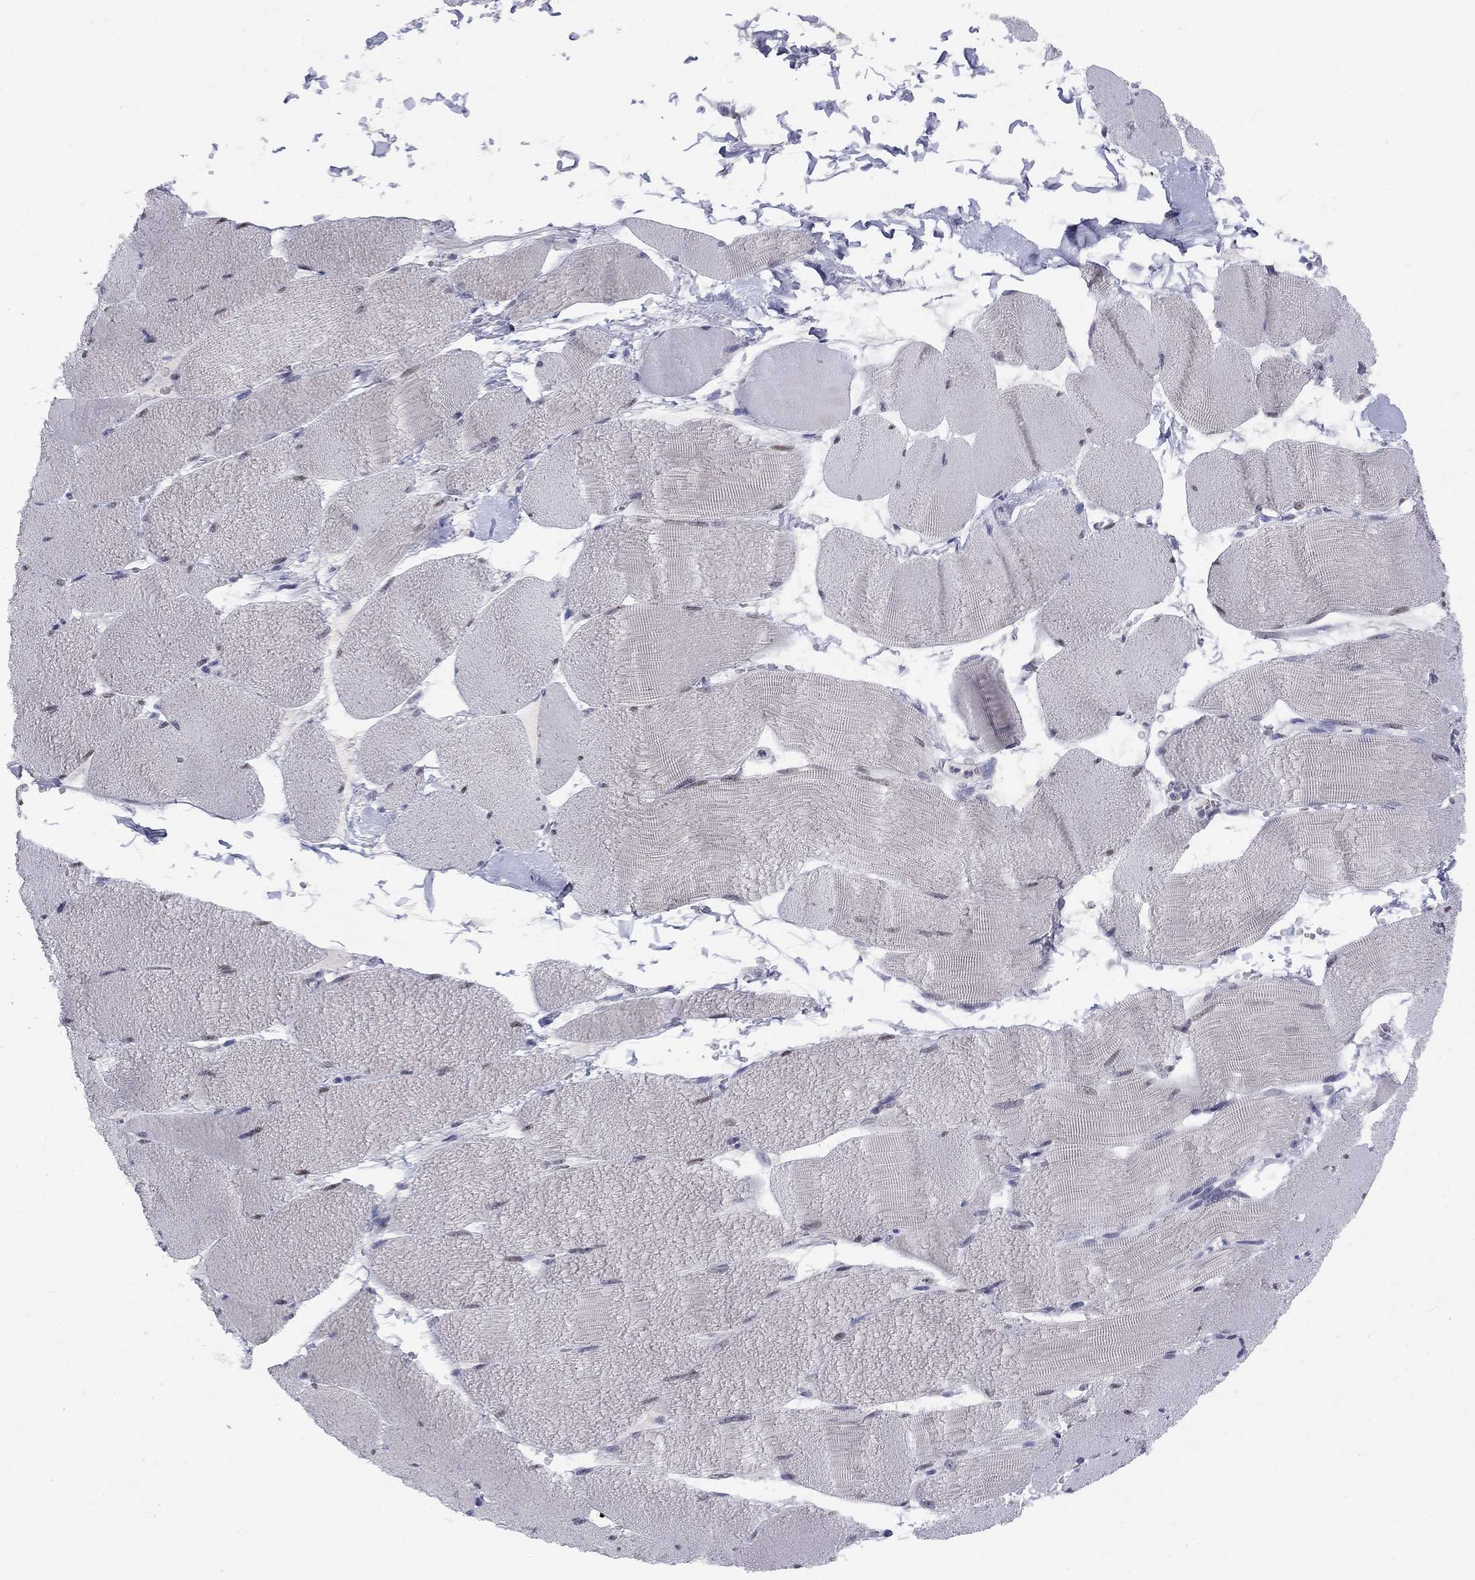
{"staining": {"intensity": "negative", "quantity": "none", "location": "none"}, "tissue": "skeletal muscle", "cell_type": "Myocytes", "image_type": "normal", "snomed": [{"axis": "morphology", "description": "Normal tissue, NOS"}, {"axis": "topography", "description": "Skeletal muscle"}], "caption": "Immunohistochemistry (IHC) micrograph of normal human skeletal muscle stained for a protein (brown), which demonstrates no staining in myocytes.", "gene": "CACNA1A", "patient": {"sex": "male", "age": 56}}